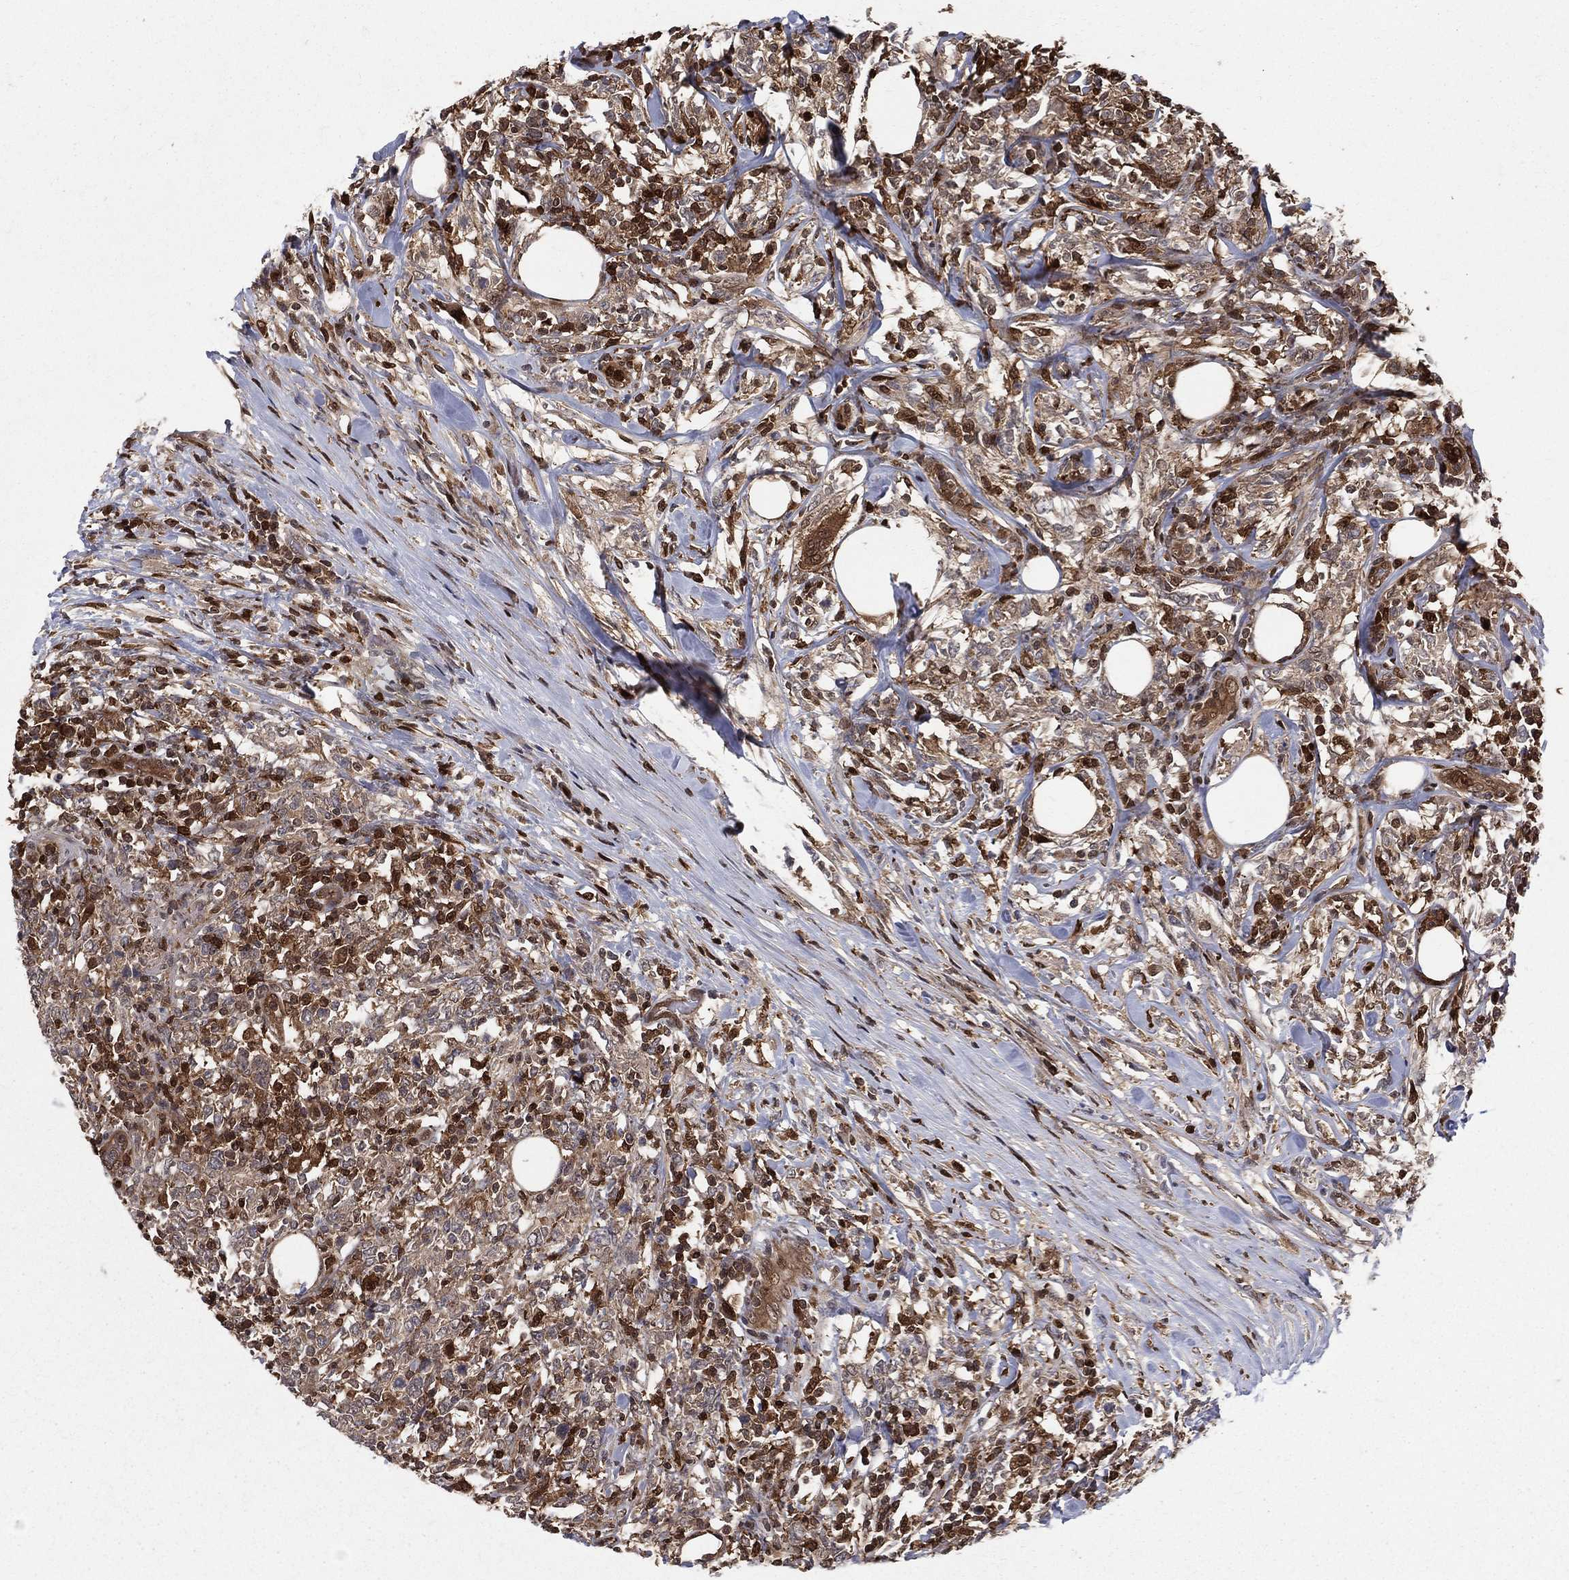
{"staining": {"intensity": "strong", "quantity": "<25%", "location": "cytoplasmic/membranous,nuclear"}, "tissue": "lymphoma", "cell_type": "Tumor cells", "image_type": "cancer", "snomed": [{"axis": "morphology", "description": "Malignant lymphoma, non-Hodgkin's type, High grade"}, {"axis": "topography", "description": "Lymph node"}], "caption": "IHC image of neoplastic tissue: malignant lymphoma, non-Hodgkin's type (high-grade) stained using immunohistochemistry (IHC) exhibits medium levels of strong protein expression localized specifically in the cytoplasmic/membranous and nuclear of tumor cells, appearing as a cytoplasmic/membranous and nuclear brown color.", "gene": "ENO1", "patient": {"sex": "female", "age": 84}}